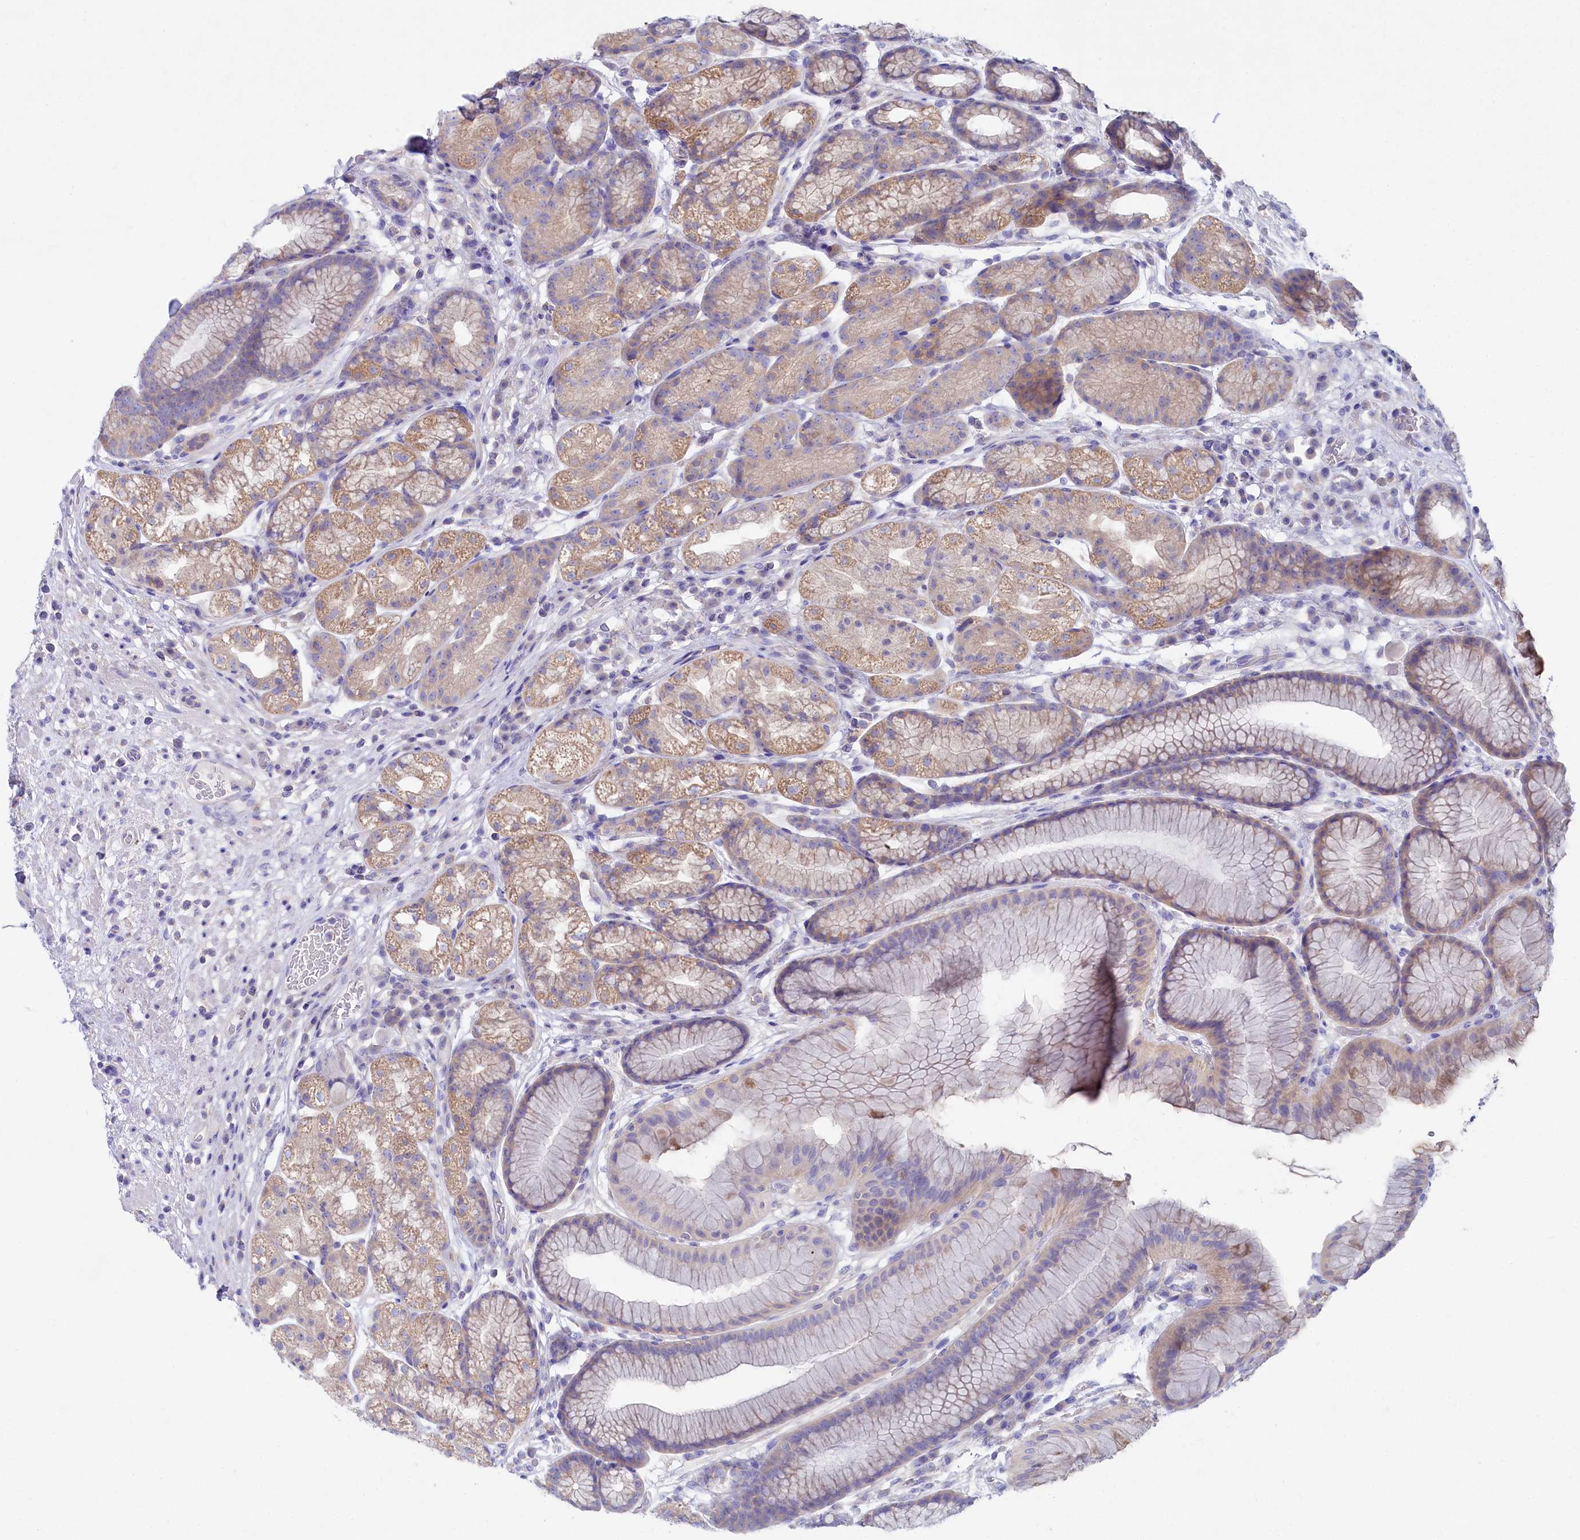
{"staining": {"intensity": "moderate", "quantity": "25%-75%", "location": "cytoplasmic/membranous"}, "tissue": "stomach", "cell_type": "Glandular cells", "image_type": "normal", "snomed": [{"axis": "morphology", "description": "Normal tissue, NOS"}, {"axis": "topography", "description": "Stomach"}], "caption": "Immunohistochemical staining of benign human stomach reveals medium levels of moderate cytoplasmic/membranous positivity in about 25%-75% of glandular cells.", "gene": "VPS26B", "patient": {"sex": "male", "age": 57}}